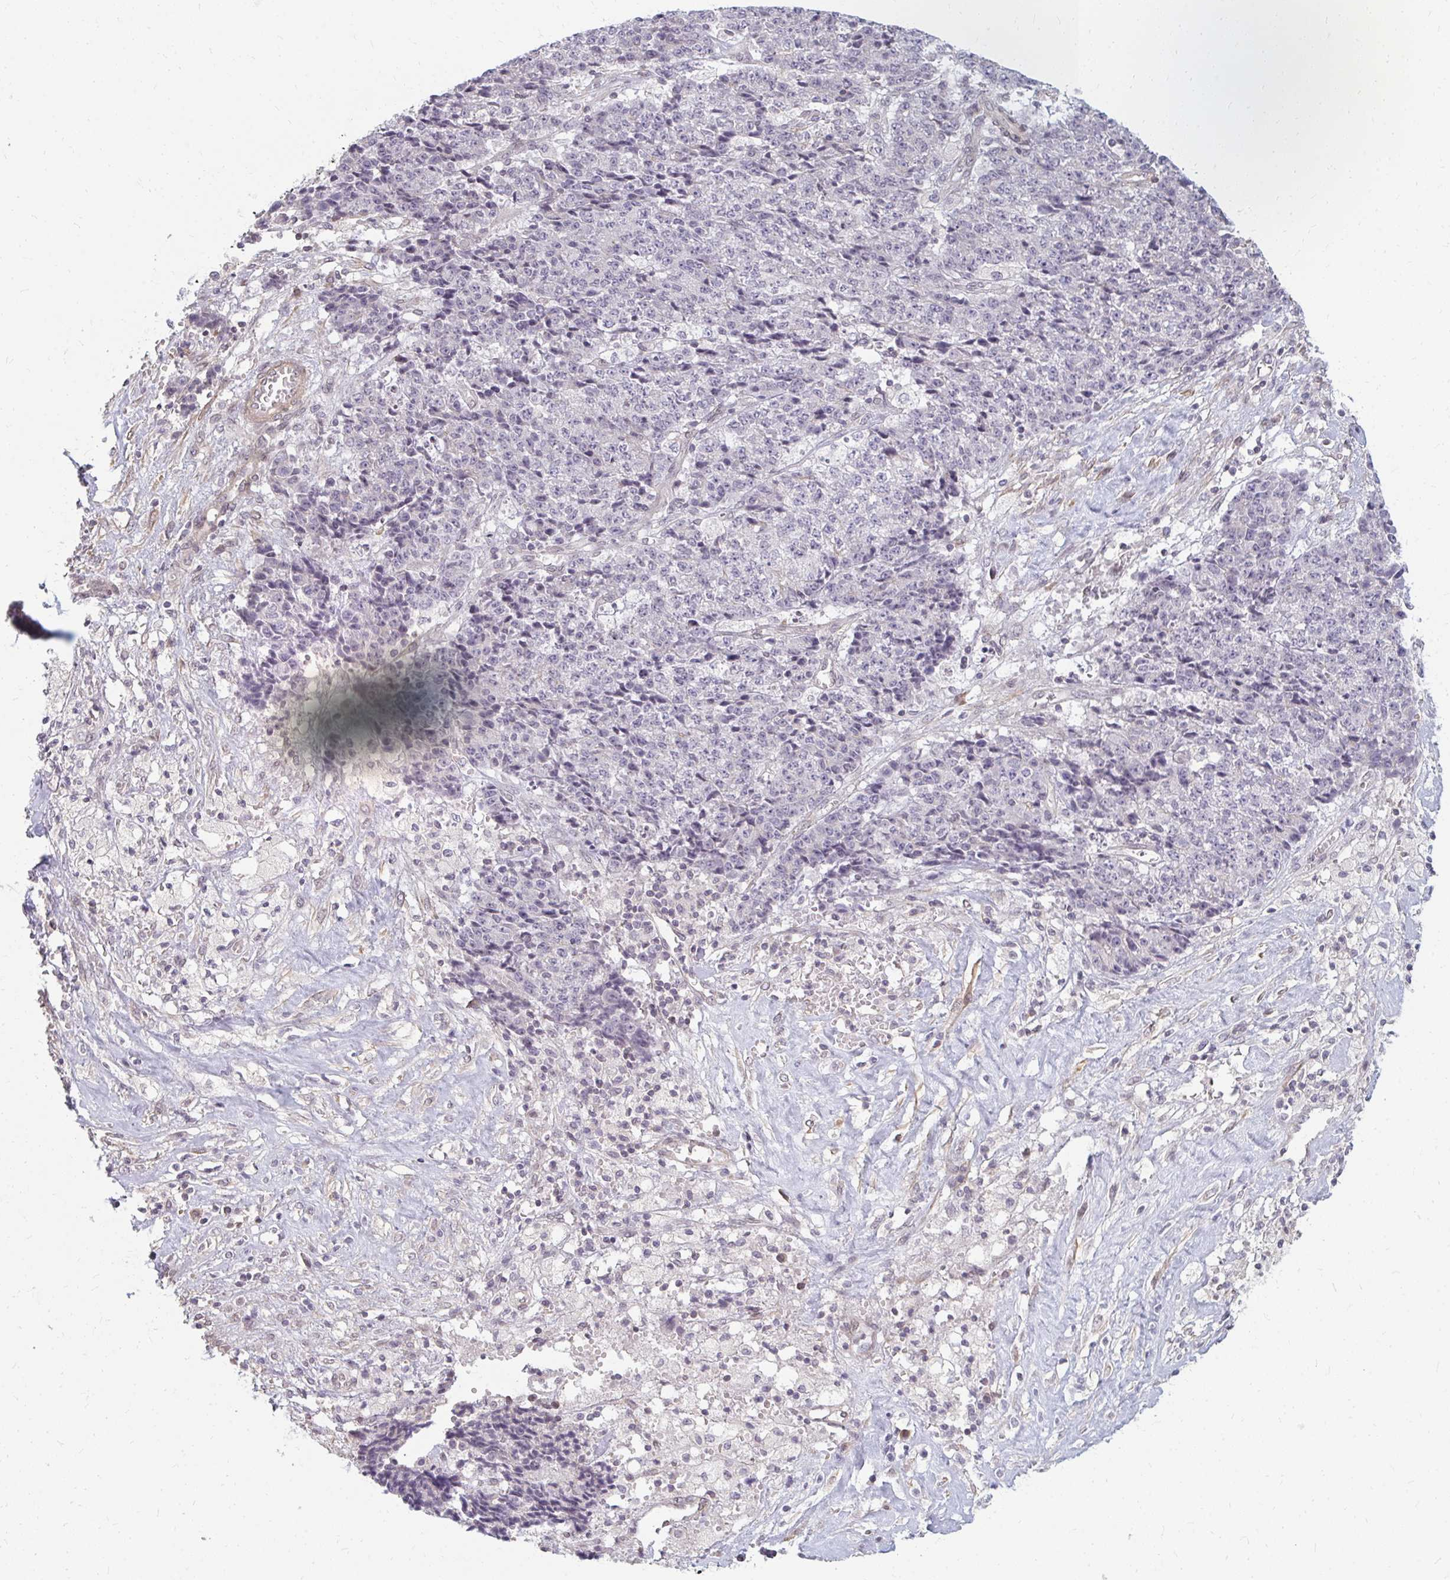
{"staining": {"intensity": "negative", "quantity": "none", "location": "none"}, "tissue": "ovarian cancer", "cell_type": "Tumor cells", "image_type": "cancer", "snomed": [{"axis": "morphology", "description": "Carcinoma, endometroid"}, {"axis": "topography", "description": "Ovary"}], "caption": "Histopathology image shows no protein staining in tumor cells of endometroid carcinoma (ovarian) tissue.", "gene": "GPC5", "patient": {"sex": "female", "age": 42}}